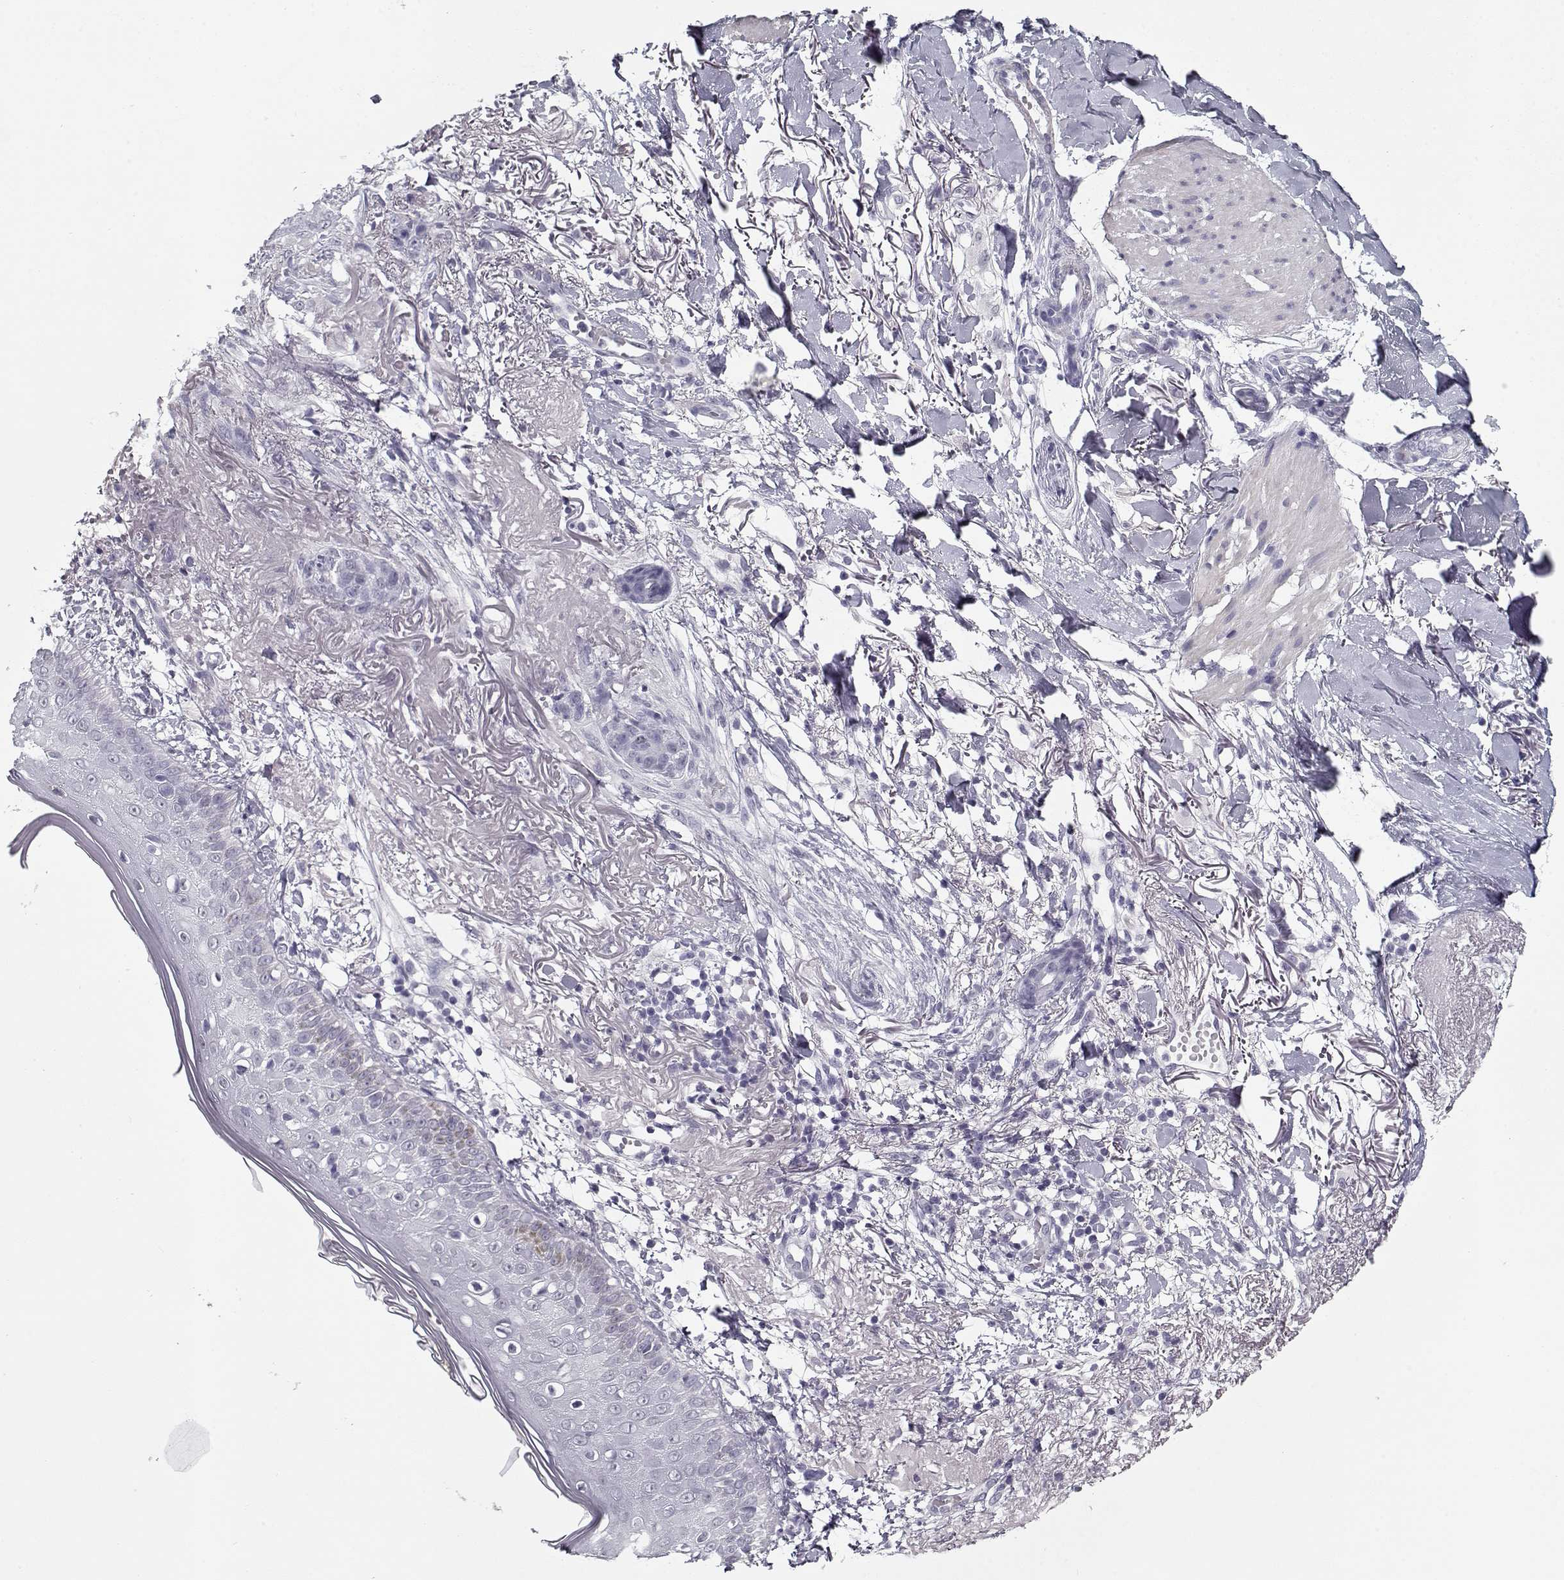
{"staining": {"intensity": "negative", "quantity": "none", "location": "none"}, "tissue": "skin cancer", "cell_type": "Tumor cells", "image_type": "cancer", "snomed": [{"axis": "morphology", "description": "Normal tissue, NOS"}, {"axis": "morphology", "description": "Basal cell carcinoma"}, {"axis": "topography", "description": "Skin"}], "caption": "Micrograph shows no significant protein positivity in tumor cells of basal cell carcinoma (skin).", "gene": "RNF32", "patient": {"sex": "male", "age": 84}}